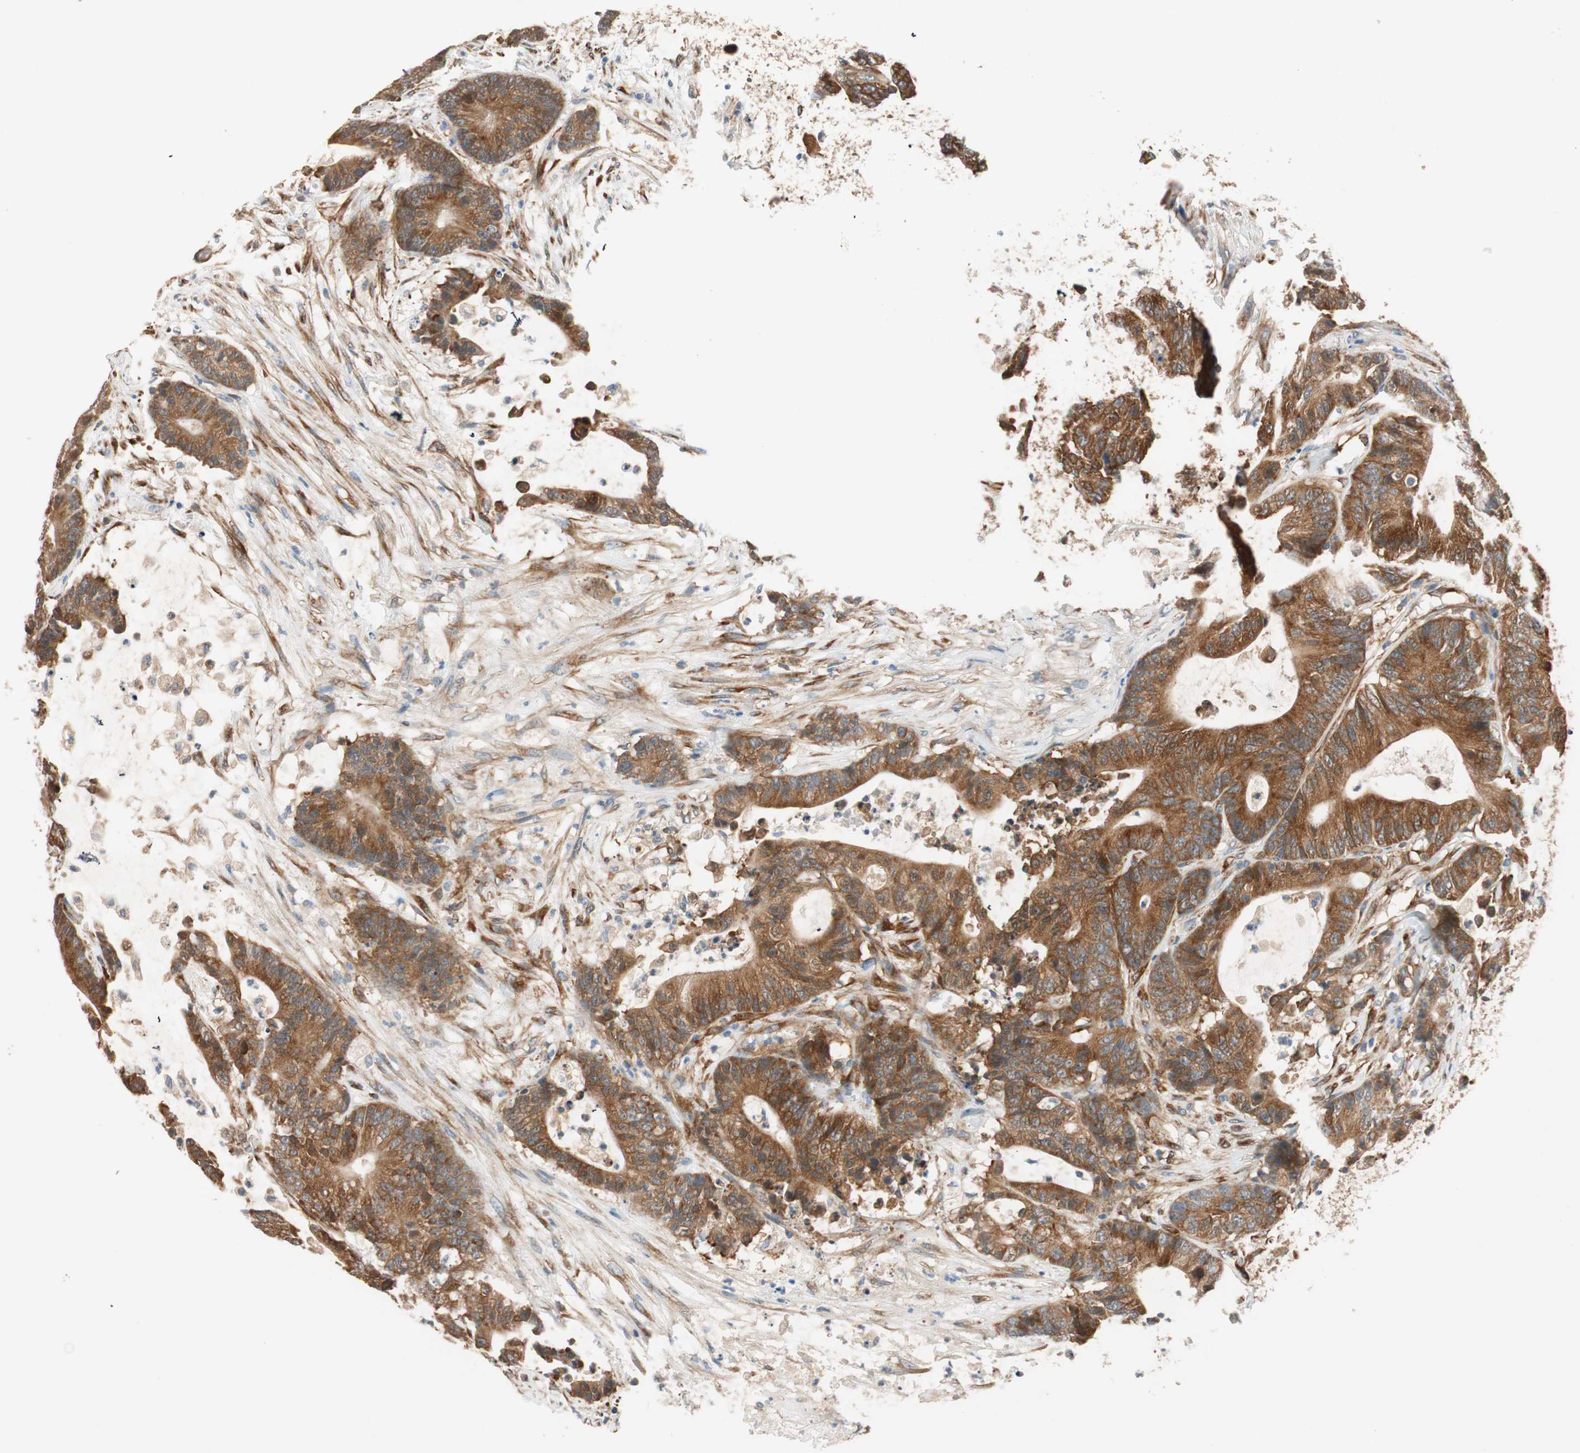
{"staining": {"intensity": "strong", "quantity": ">75%", "location": "cytoplasmic/membranous"}, "tissue": "colorectal cancer", "cell_type": "Tumor cells", "image_type": "cancer", "snomed": [{"axis": "morphology", "description": "Adenocarcinoma, NOS"}, {"axis": "topography", "description": "Colon"}], "caption": "Colorectal adenocarcinoma tissue displays strong cytoplasmic/membranous positivity in about >75% of tumor cells, visualized by immunohistochemistry.", "gene": "WASL", "patient": {"sex": "female", "age": 84}}